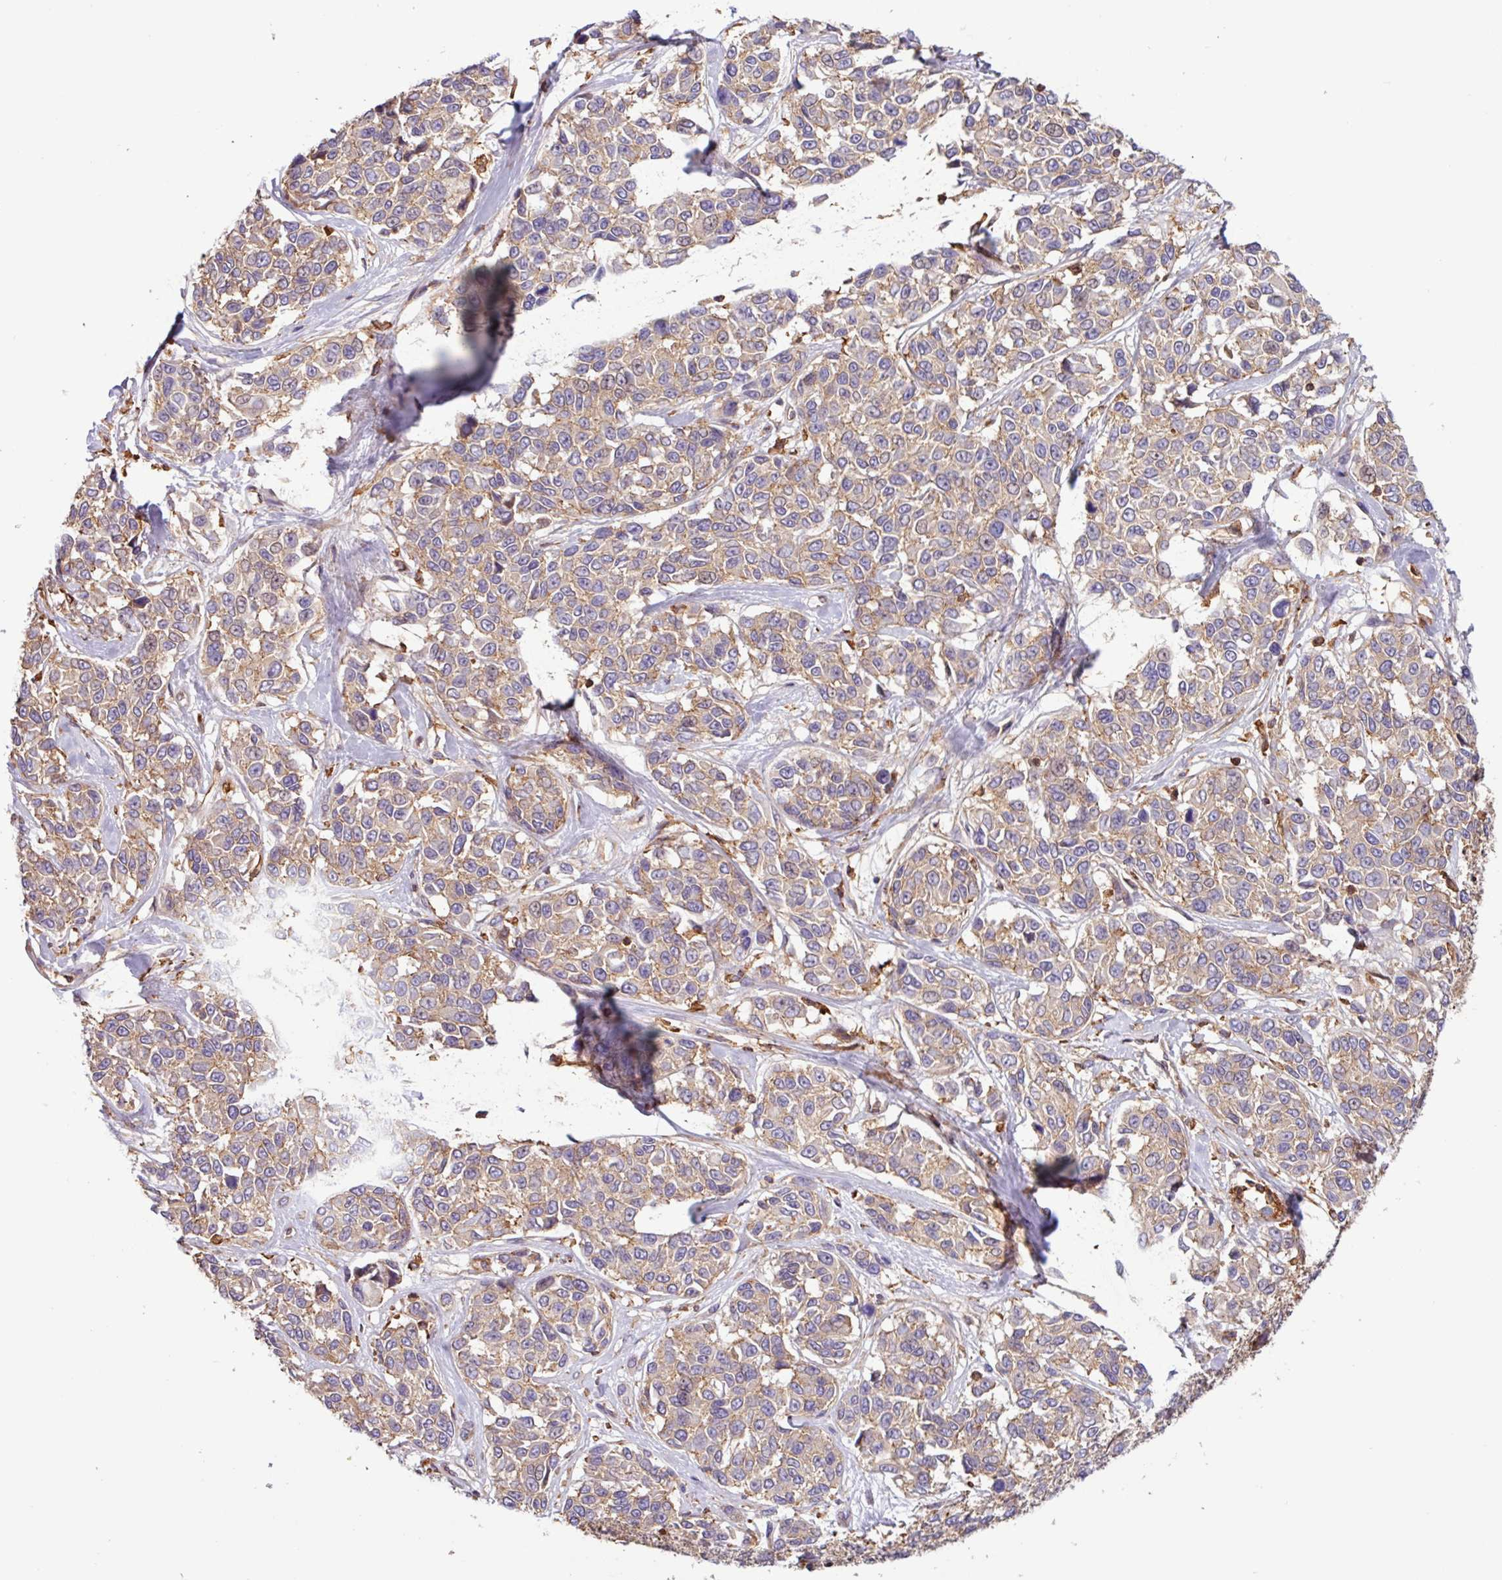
{"staining": {"intensity": "weak", "quantity": "25%-75%", "location": "cytoplasmic/membranous"}, "tissue": "melanoma", "cell_type": "Tumor cells", "image_type": "cancer", "snomed": [{"axis": "morphology", "description": "Malignant melanoma, NOS"}, {"axis": "topography", "description": "Skin"}], "caption": "Protein expression analysis of human malignant melanoma reveals weak cytoplasmic/membranous staining in approximately 25%-75% of tumor cells.", "gene": "ACTR3", "patient": {"sex": "female", "age": 66}}